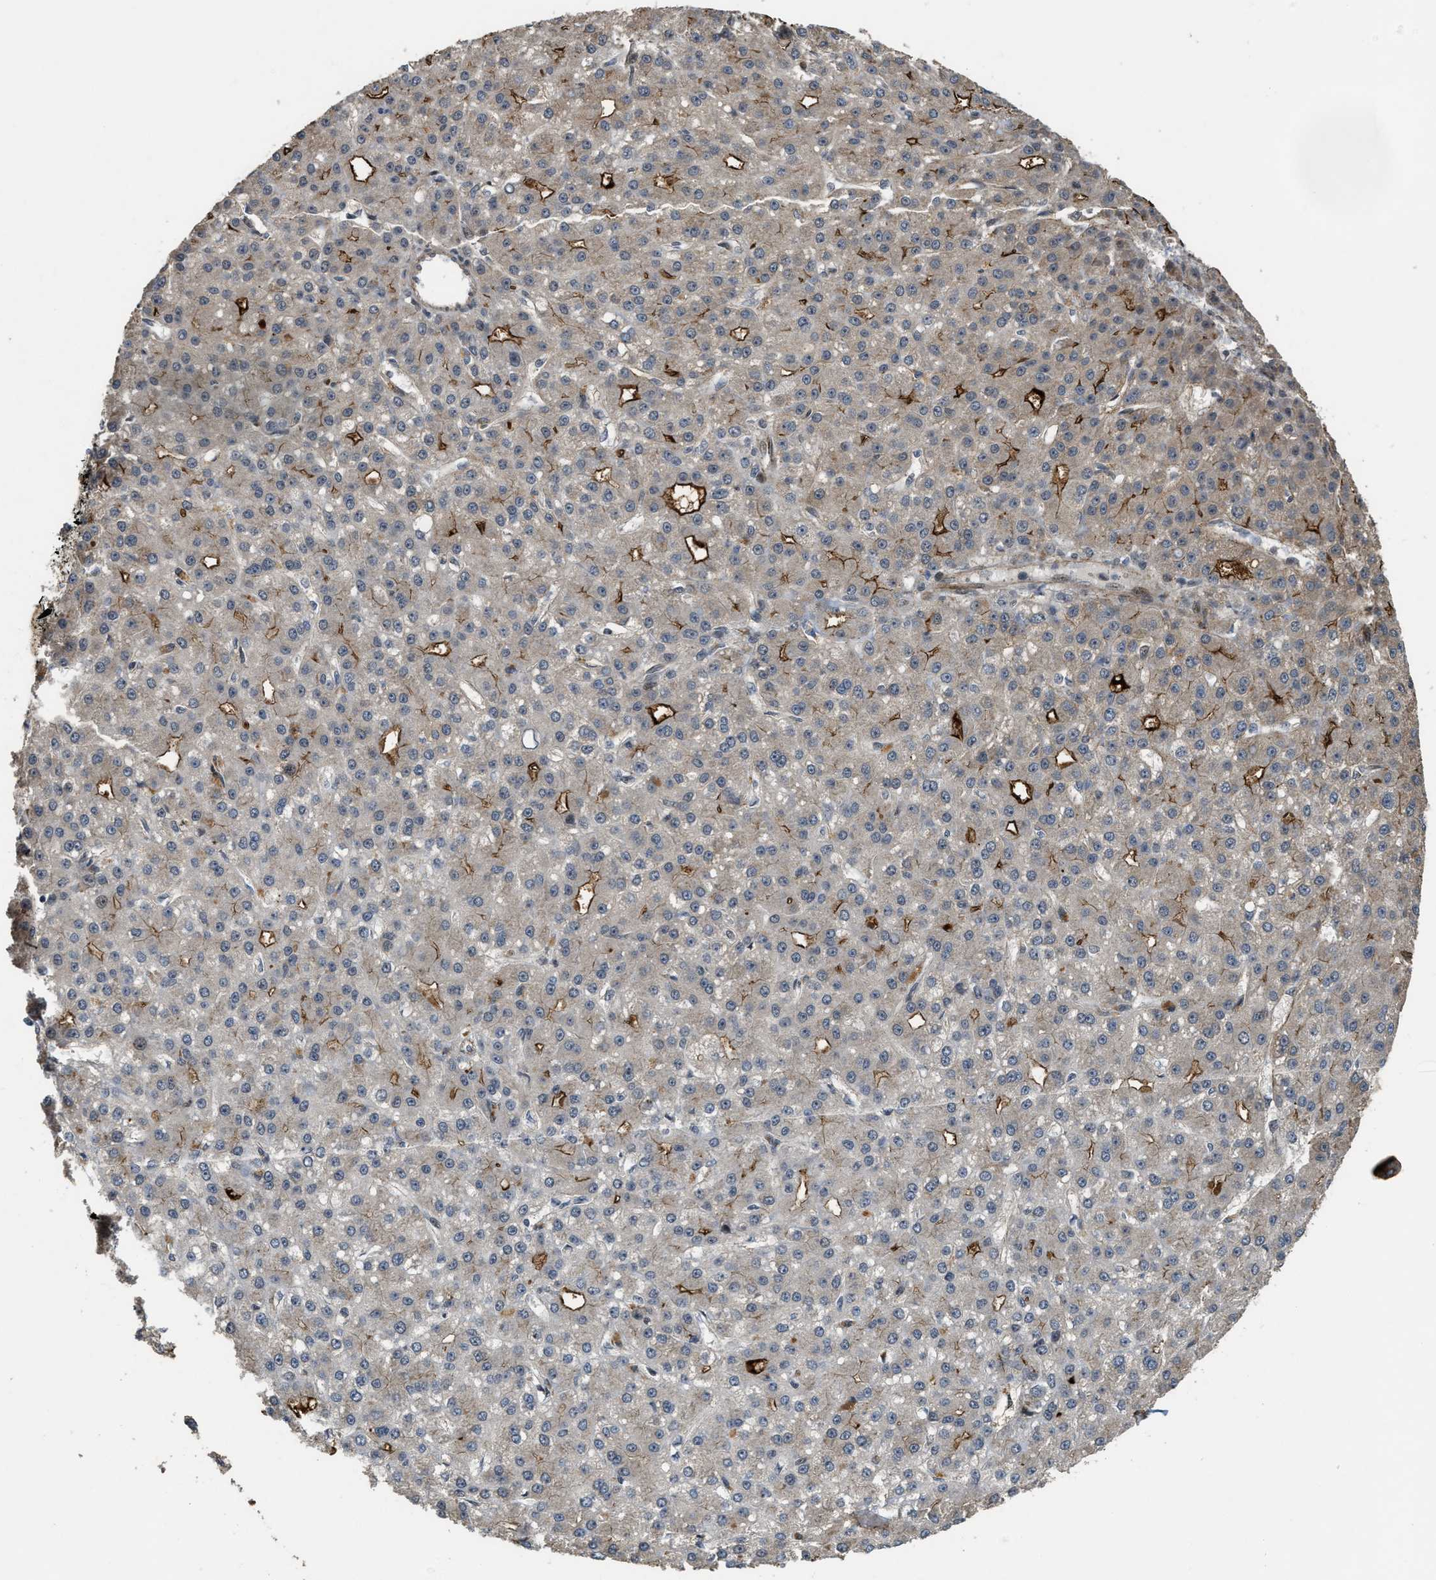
{"staining": {"intensity": "moderate", "quantity": "<25%", "location": "cytoplasmic/membranous"}, "tissue": "liver cancer", "cell_type": "Tumor cells", "image_type": "cancer", "snomed": [{"axis": "morphology", "description": "Carcinoma, Hepatocellular, NOS"}, {"axis": "topography", "description": "Liver"}], "caption": "There is low levels of moderate cytoplasmic/membranous expression in tumor cells of hepatocellular carcinoma (liver), as demonstrated by immunohistochemical staining (brown color).", "gene": "DPF2", "patient": {"sex": "male", "age": 67}}